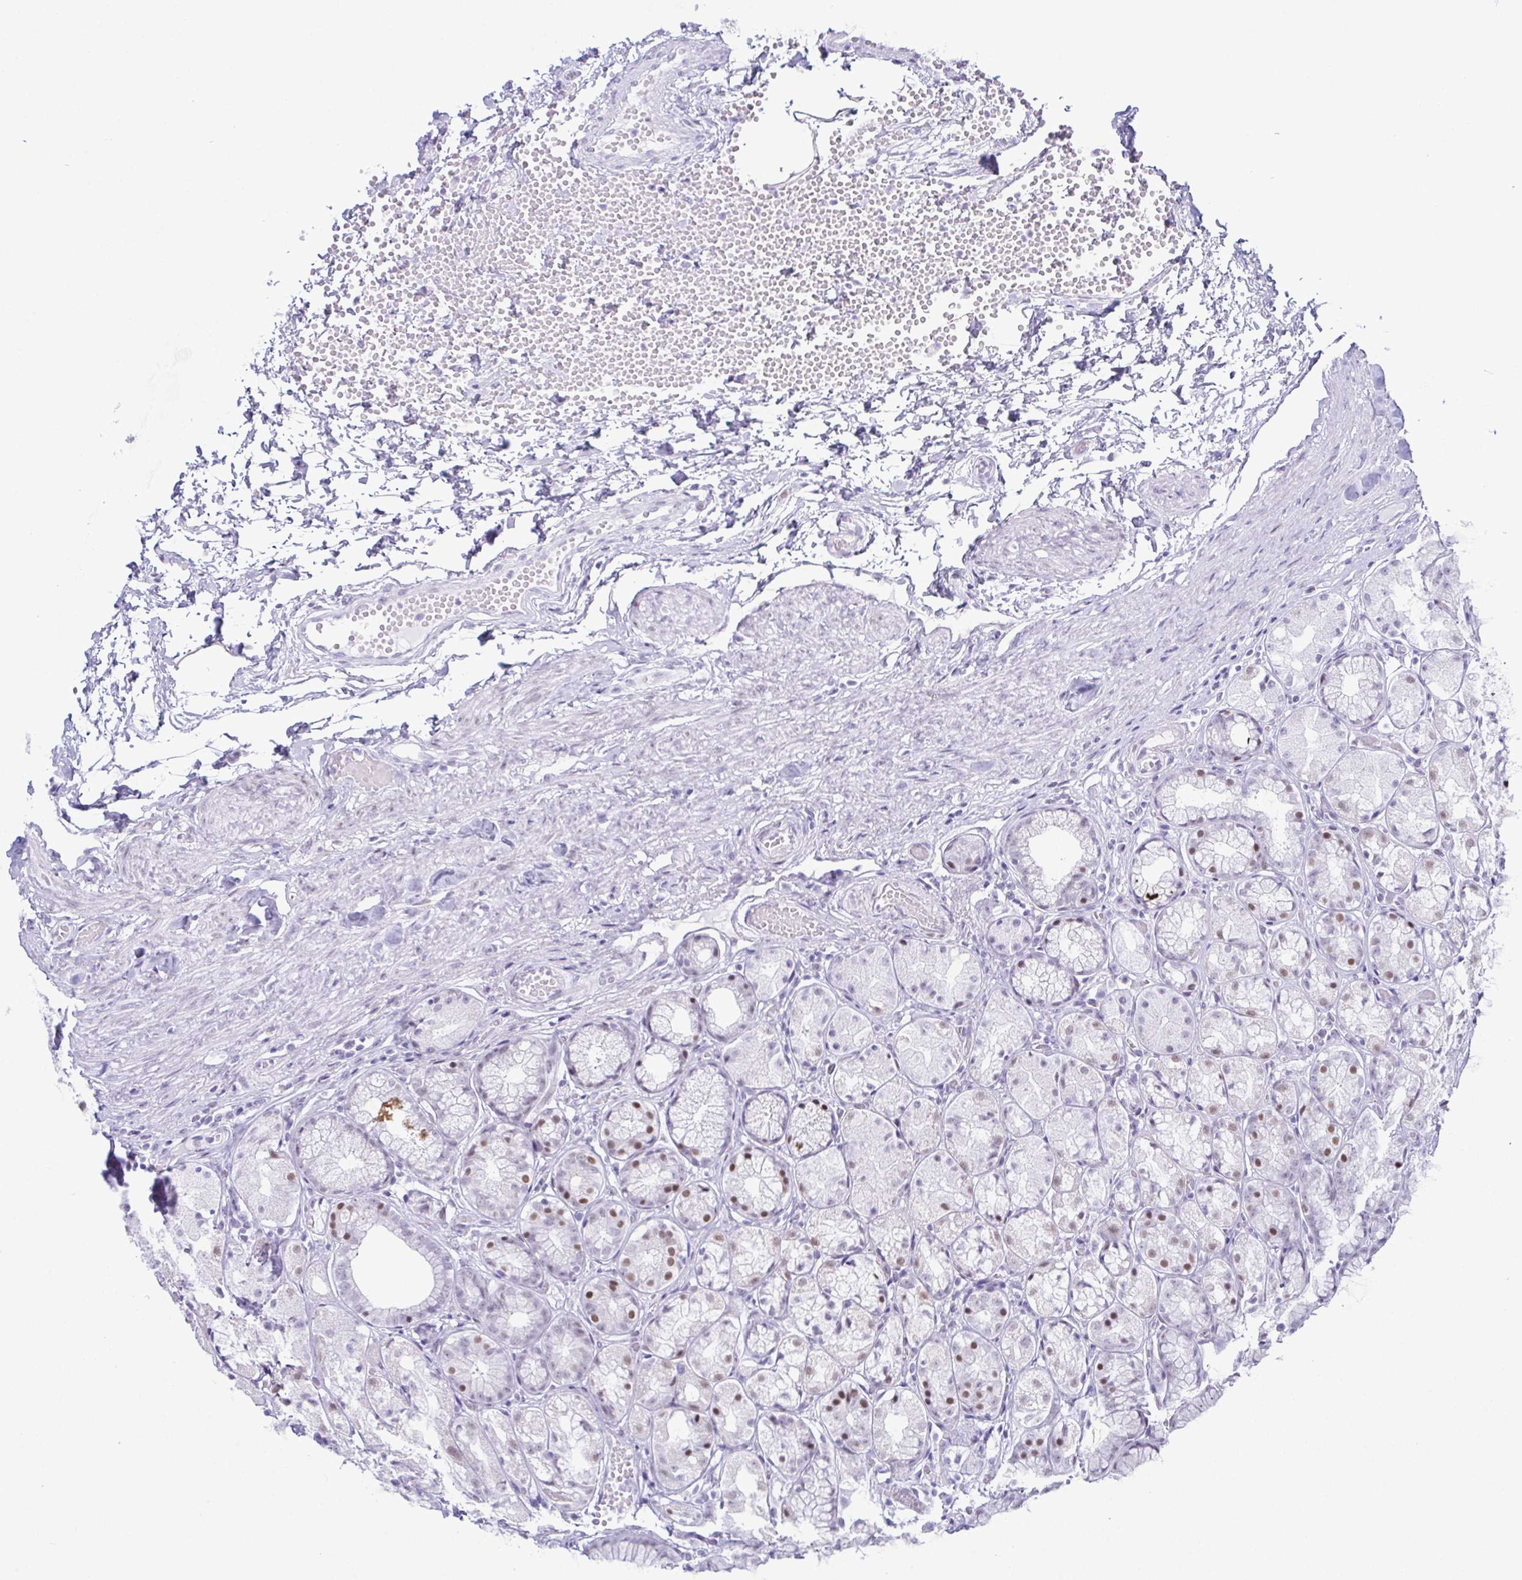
{"staining": {"intensity": "moderate", "quantity": "<25%", "location": "nuclear"}, "tissue": "stomach", "cell_type": "Glandular cells", "image_type": "normal", "snomed": [{"axis": "morphology", "description": "Normal tissue, NOS"}, {"axis": "topography", "description": "Stomach"}], "caption": "A low amount of moderate nuclear expression is seen in approximately <25% of glandular cells in normal stomach.", "gene": "SUGP2", "patient": {"sex": "male", "age": 70}}